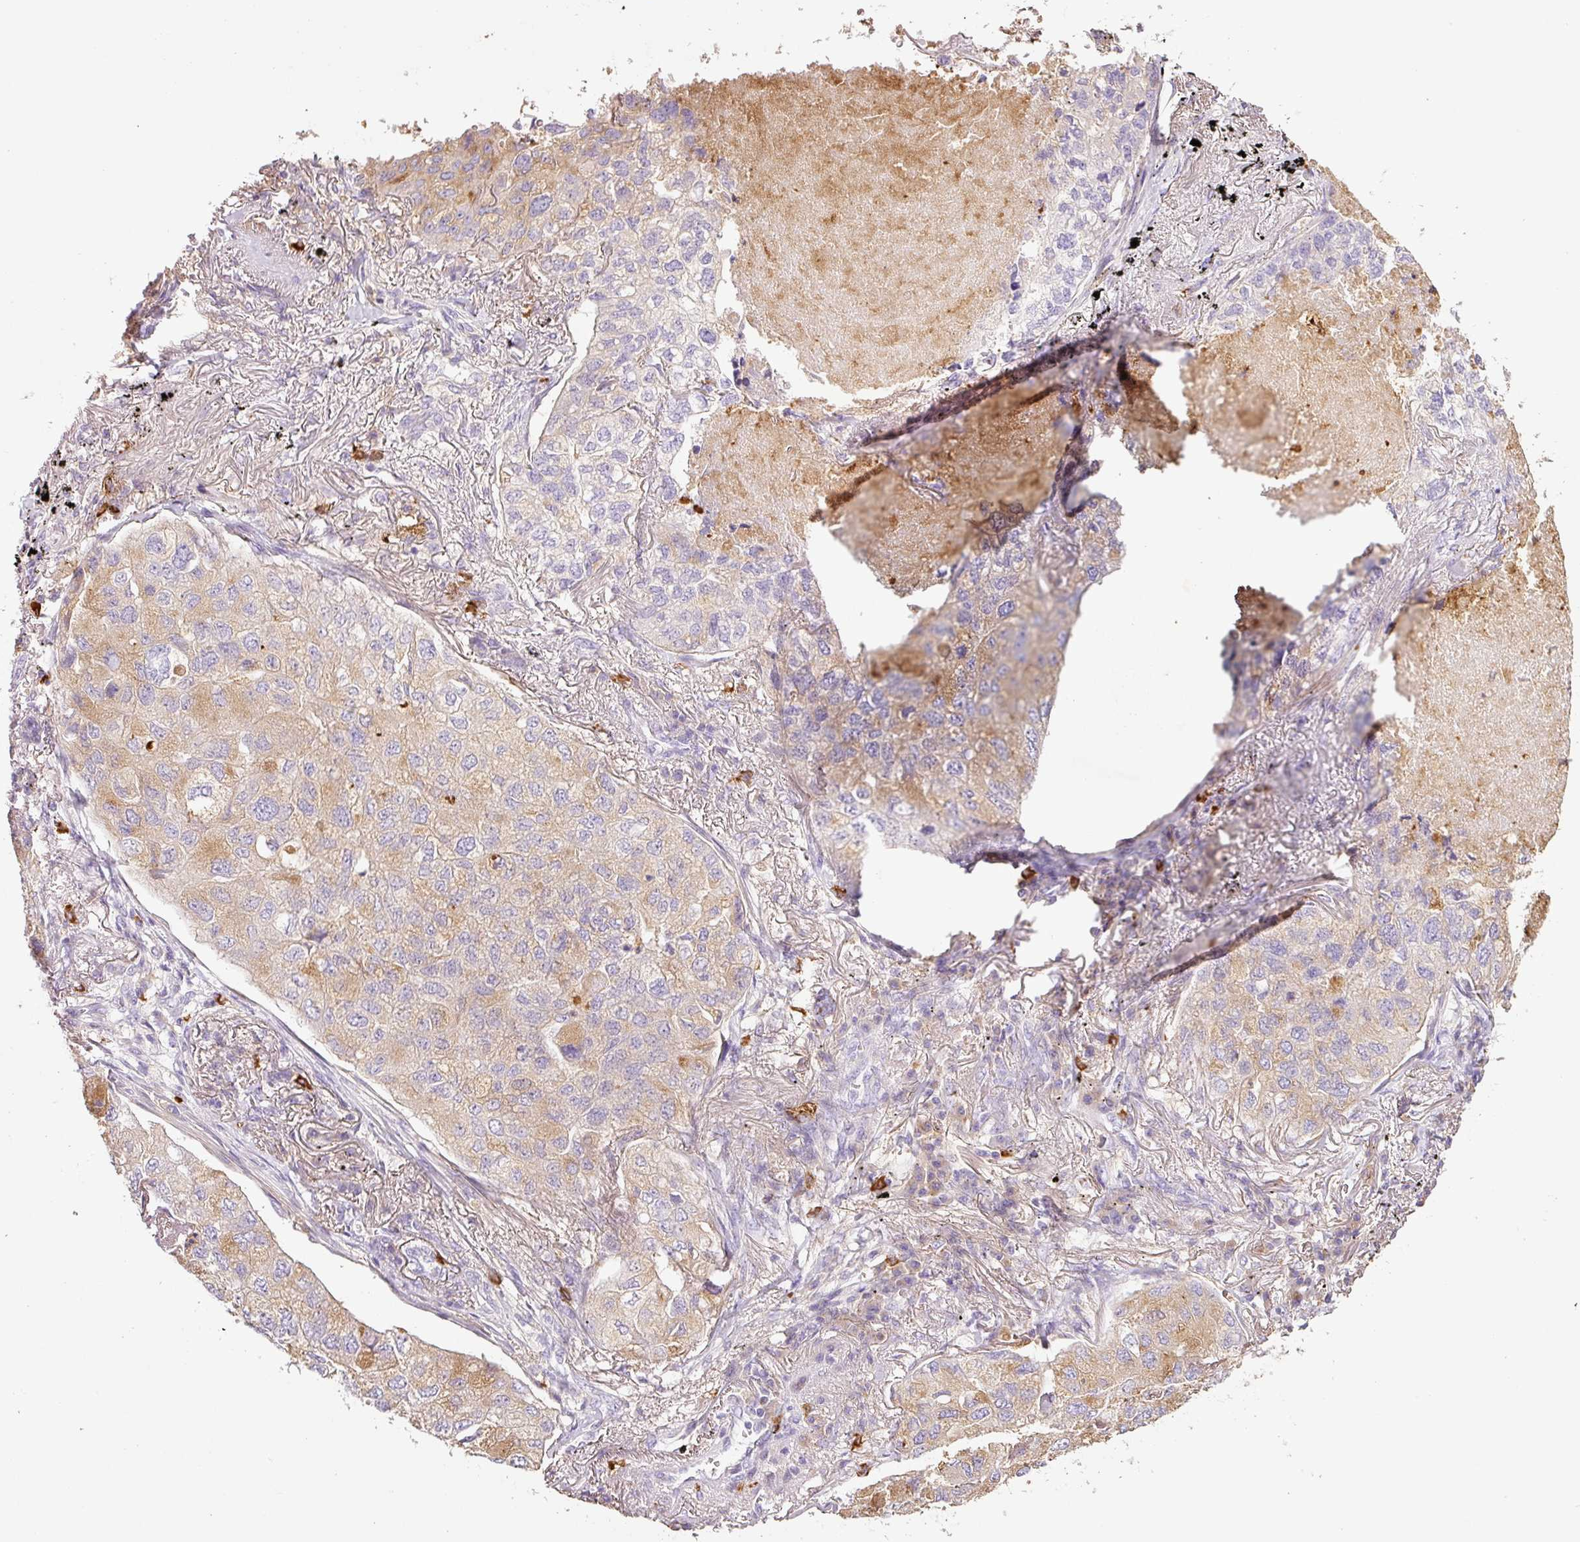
{"staining": {"intensity": "weak", "quantity": "25%-75%", "location": "cytoplasmic/membranous"}, "tissue": "lung cancer", "cell_type": "Tumor cells", "image_type": "cancer", "snomed": [{"axis": "morphology", "description": "Adenocarcinoma, NOS"}, {"axis": "topography", "description": "Lung"}], "caption": "Immunohistochemical staining of human lung cancer (adenocarcinoma) exhibits low levels of weak cytoplasmic/membranous staining in about 25%-75% of tumor cells.", "gene": "TMC8", "patient": {"sex": "male", "age": 65}}